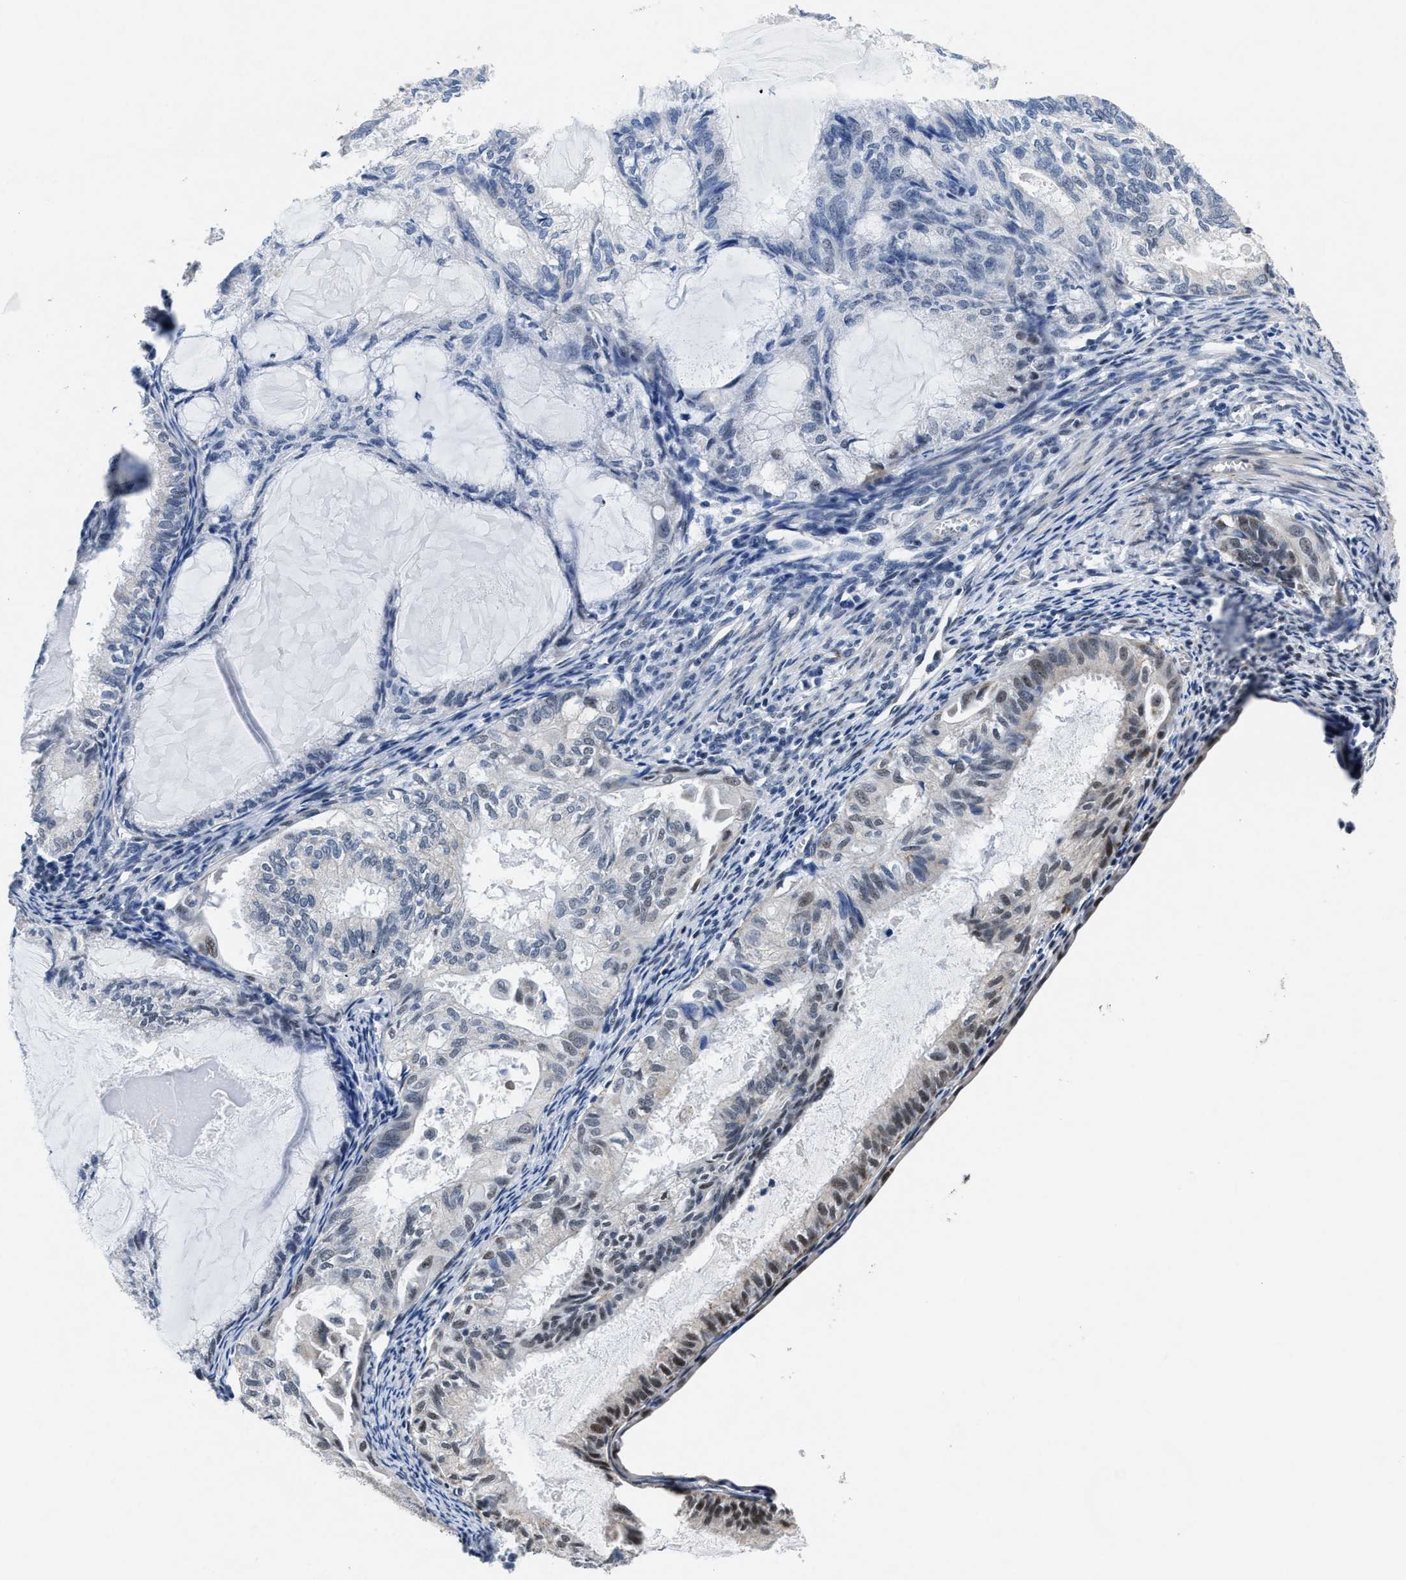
{"staining": {"intensity": "moderate", "quantity": "<25%", "location": "nuclear"}, "tissue": "cervical cancer", "cell_type": "Tumor cells", "image_type": "cancer", "snomed": [{"axis": "morphology", "description": "Normal tissue, NOS"}, {"axis": "morphology", "description": "Adenocarcinoma, NOS"}, {"axis": "topography", "description": "Cervix"}, {"axis": "topography", "description": "Endometrium"}], "caption": "An immunohistochemistry micrograph of neoplastic tissue is shown. Protein staining in brown labels moderate nuclear positivity in adenocarcinoma (cervical) within tumor cells.", "gene": "ID3", "patient": {"sex": "female", "age": 86}}